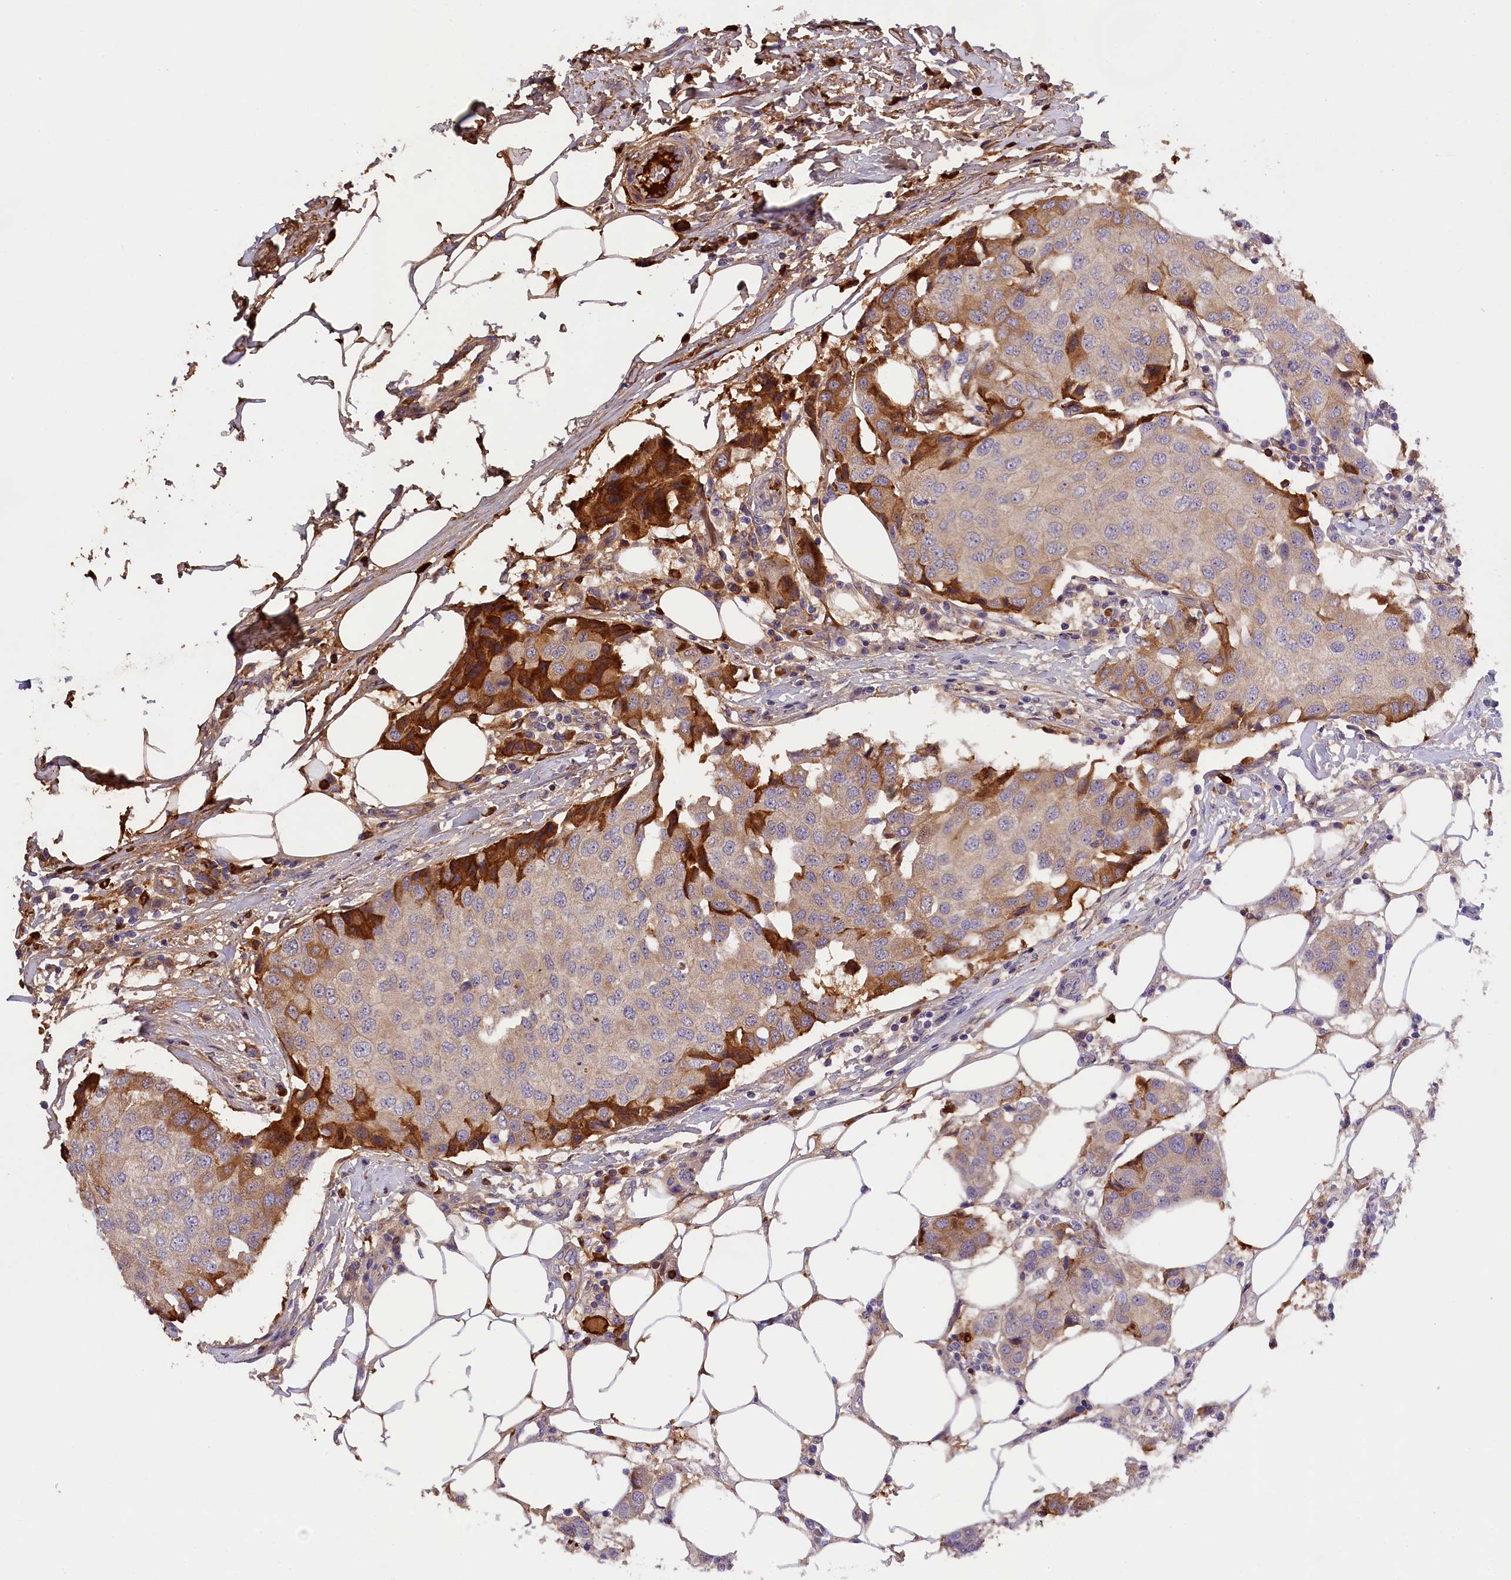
{"staining": {"intensity": "strong", "quantity": "<25%", "location": "cytoplasmic/membranous"}, "tissue": "breast cancer", "cell_type": "Tumor cells", "image_type": "cancer", "snomed": [{"axis": "morphology", "description": "Duct carcinoma"}, {"axis": "topography", "description": "Breast"}], "caption": "Breast invasive ductal carcinoma was stained to show a protein in brown. There is medium levels of strong cytoplasmic/membranous positivity in approximately <25% of tumor cells.", "gene": "PHAF1", "patient": {"sex": "female", "age": 80}}